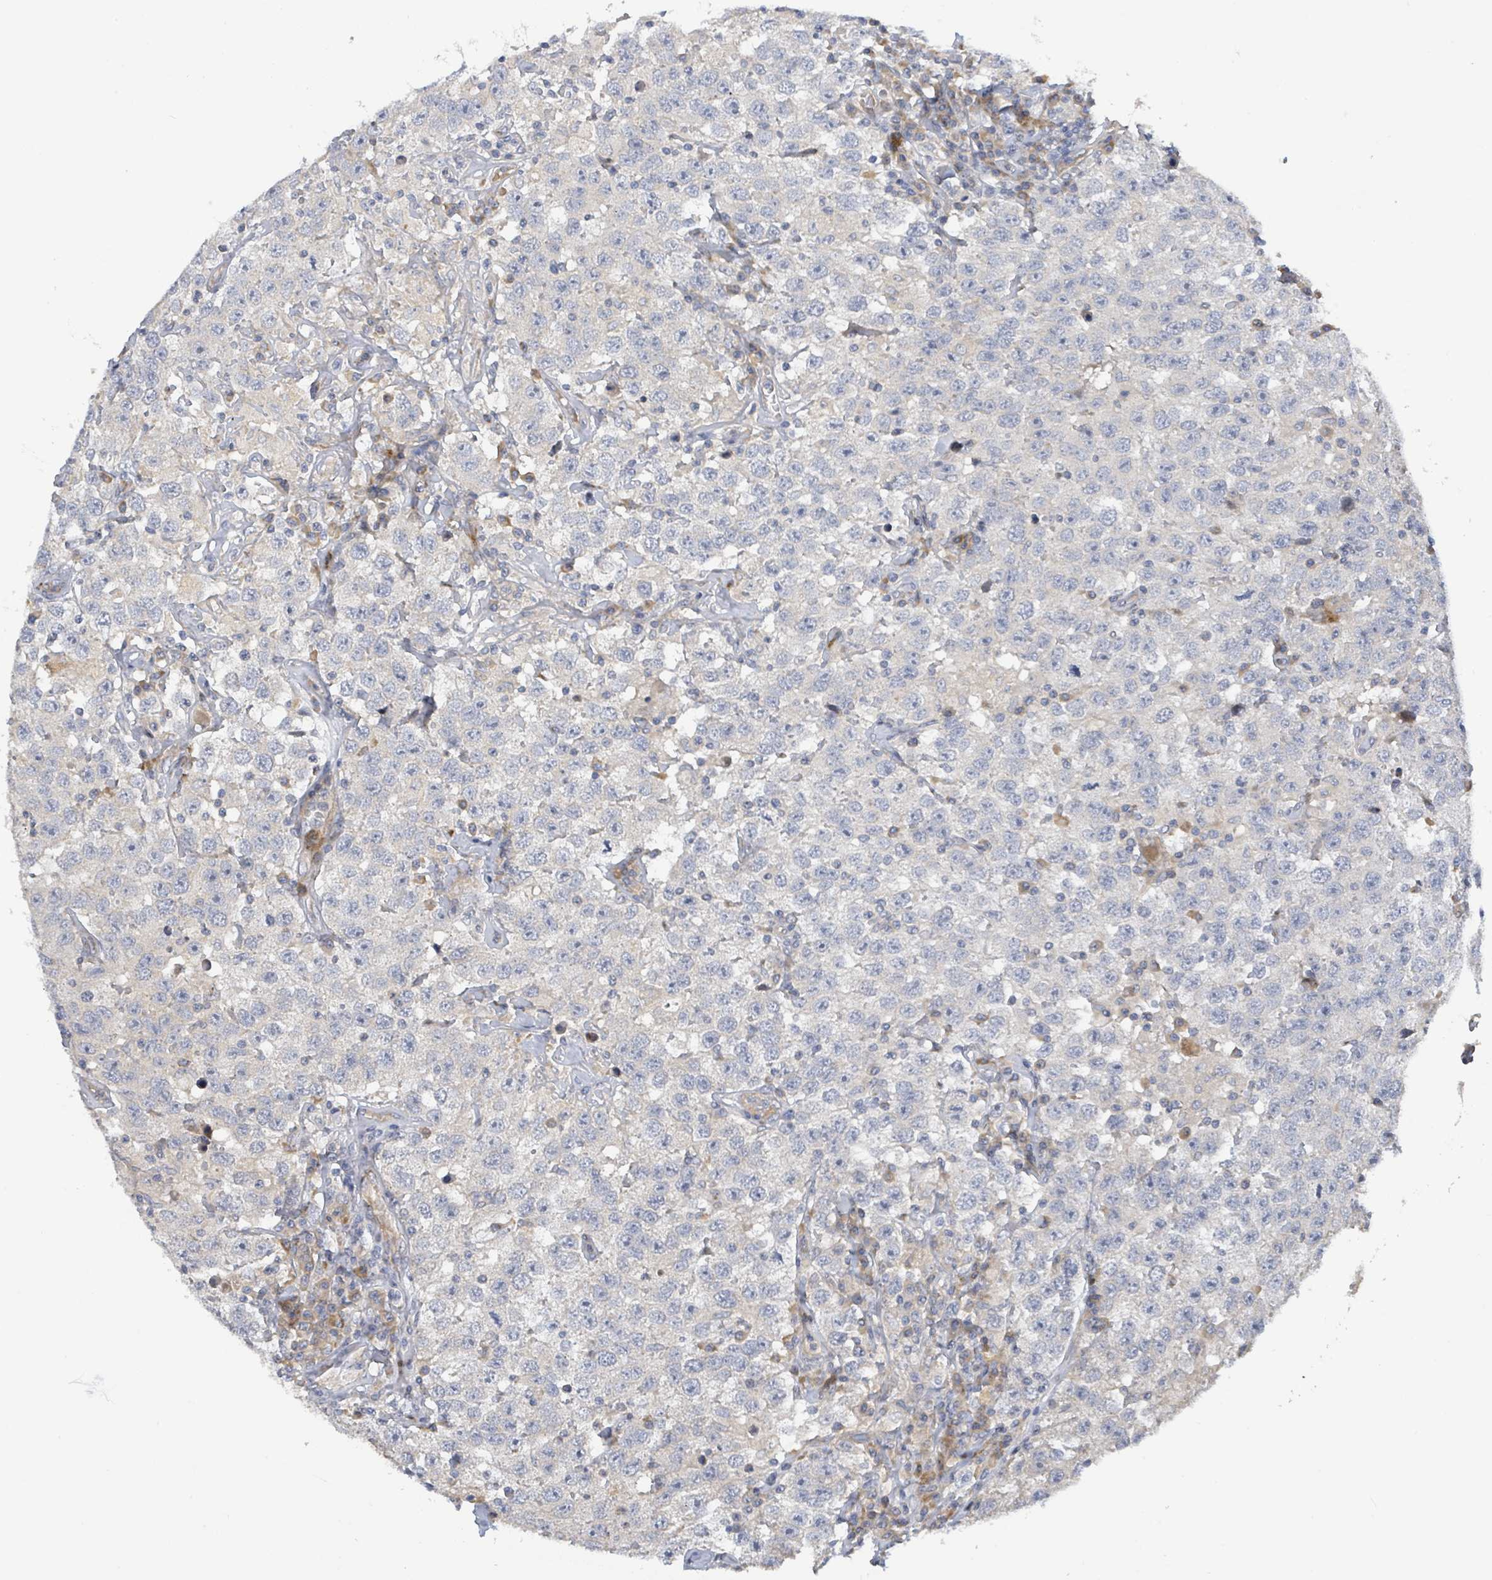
{"staining": {"intensity": "negative", "quantity": "none", "location": "none"}, "tissue": "testis cancer", "cell_type": "Tumor cells", "image_type": "cancer", "snomed": [{"axis": "morphology", "description": "Seminoma, NOS"}, {"axis": "topography", "description": "Testis"}], "caption": "Tumor cells are negative for brown protein staining in testis seminoma.", "gene": "CFAP210", "patient": {"sex": "male", "age": 41}}